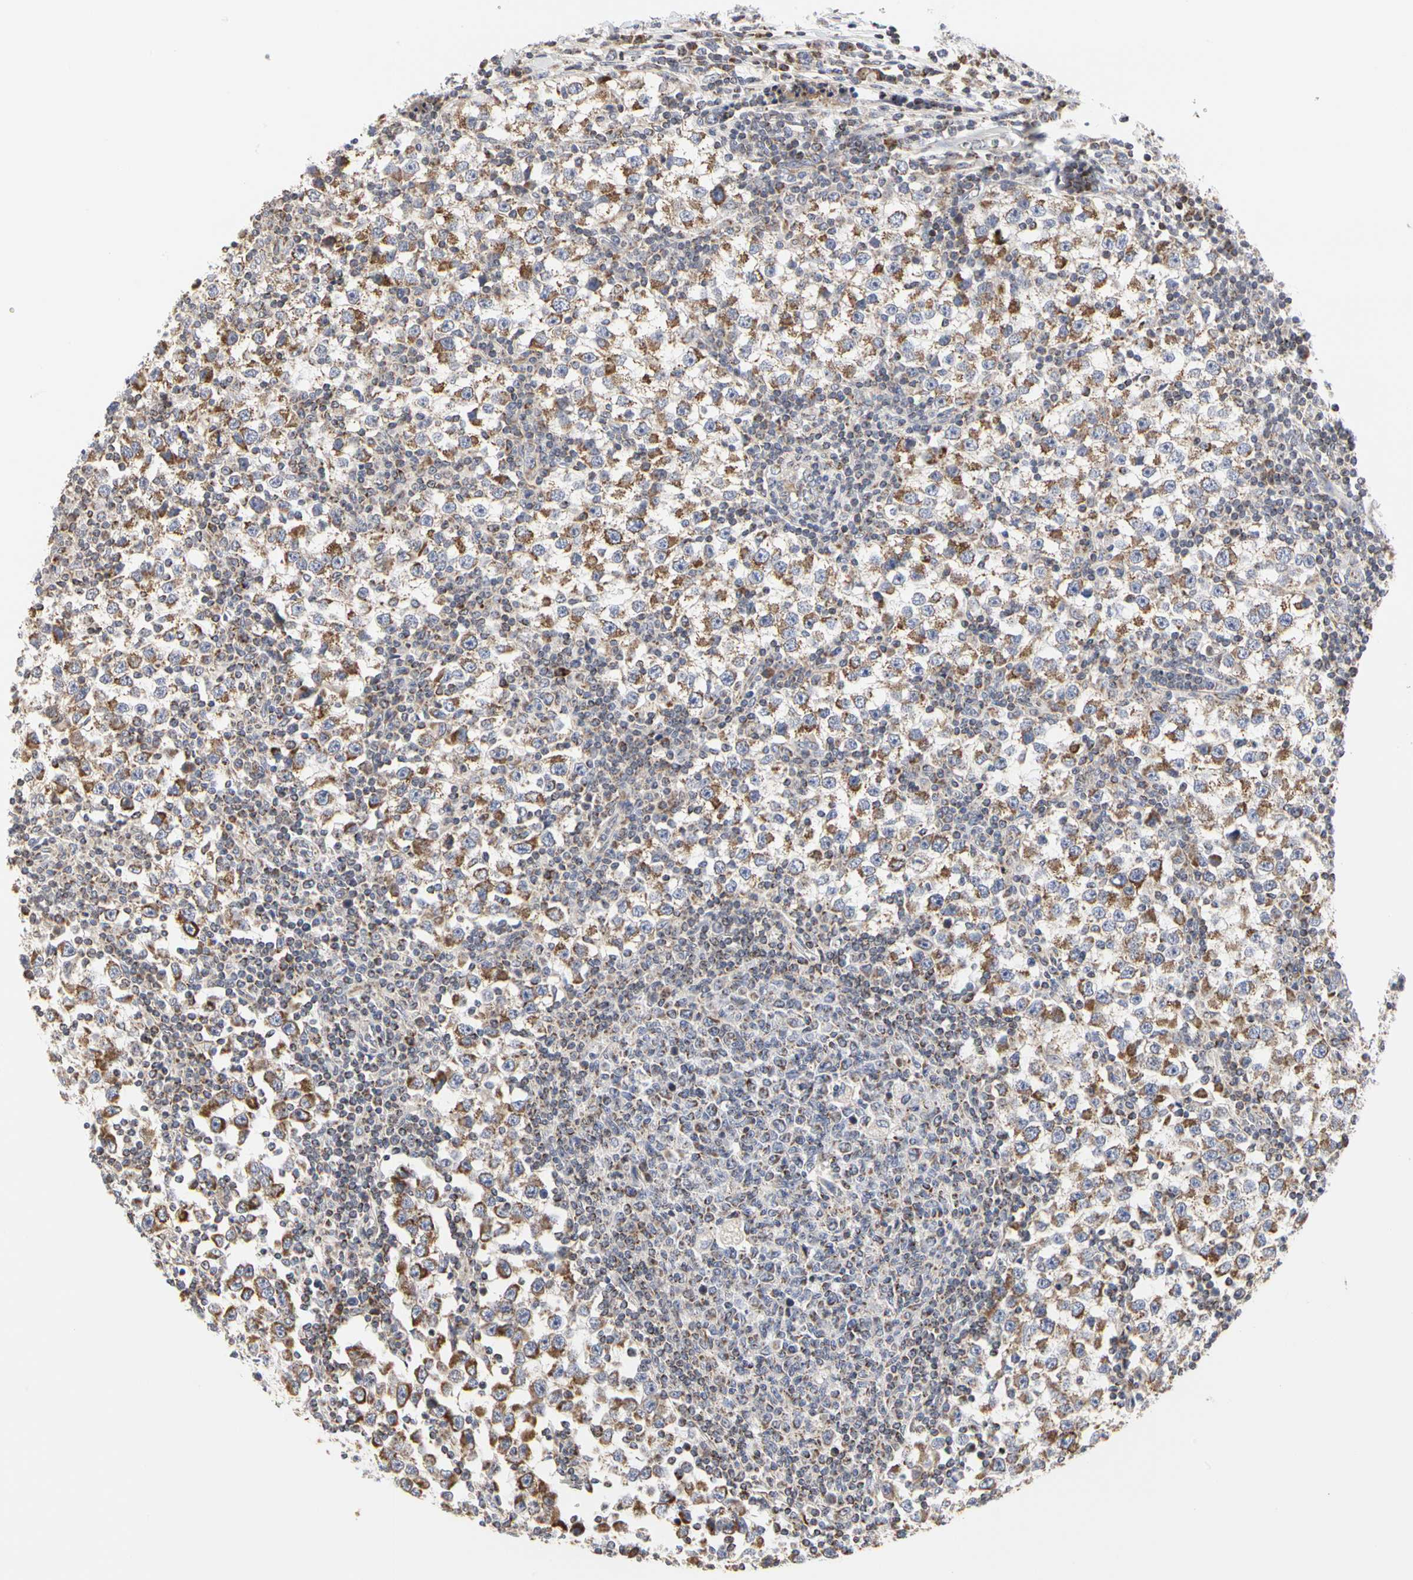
{"staining": {"intensity": "moderate", "quantity": "25%-75%", "location": "cytoplasmic/membranous"}, "tissue": "testis cancer", "cell_type": "Tumor cells", "image_type": "cancer", "snomed": [{"axis": "morphology", "description": "Seminoma, NOS"}, {"axis": "topography", "description": "Testis"}], "caption": "A micrograph of human testis cancer (seminoma) stained for a protein demonstrates moderate cytoplasmic/membranous brown staining in tumor cells. The protein is stained brown, and the nuclei are stained in blue (DAB (3,3'-diaminobenzidine) IHC with brightfield microscopy, high magnification).", "gene": "TSKU", "patient": {"sex": "male", "age": 65}}